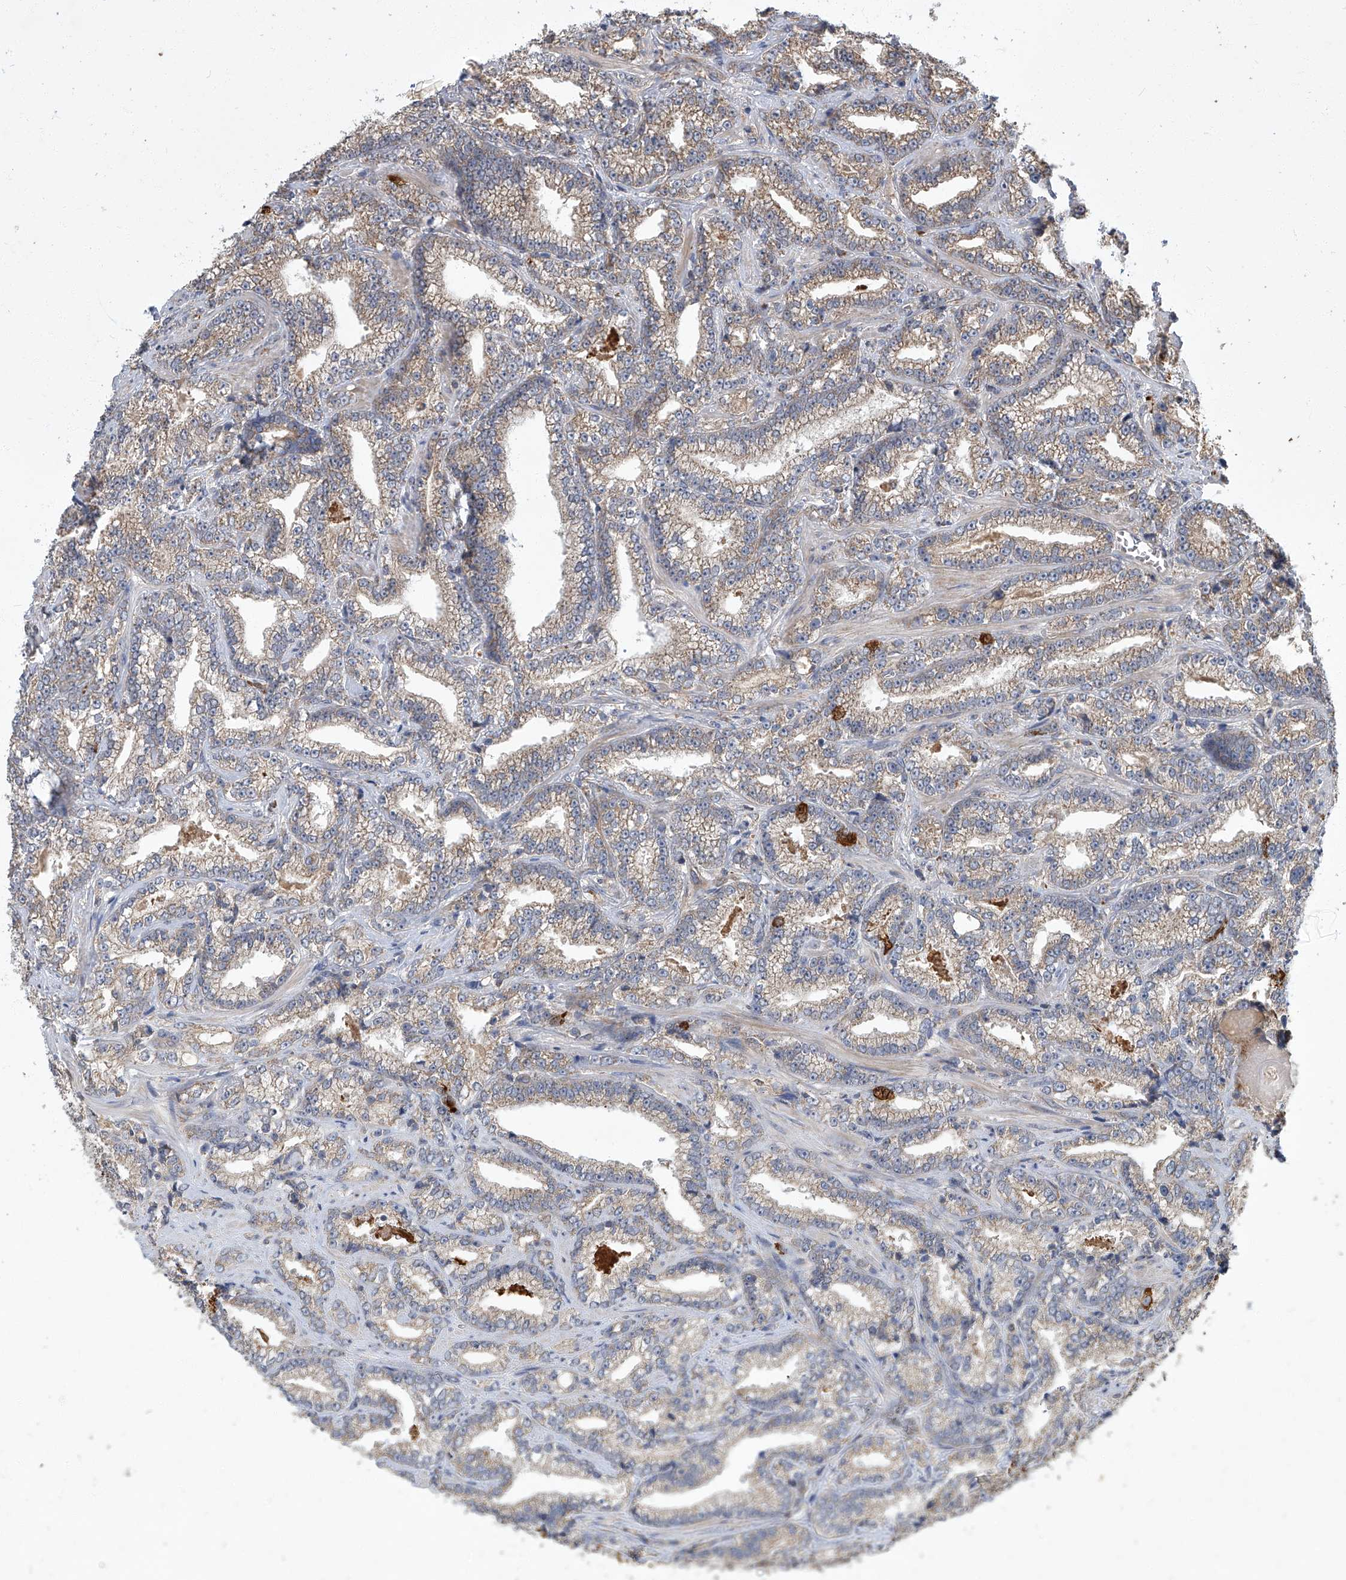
{"staining": {"intensity": "weak", "quantity": "25%-75%", "location": "cytoplasmic/membranous"}, "tissue": "prostate cancer", "cell_type": "Tumor cells", "image_type": "cancer", "snomed": [{"axis": "morphology", "description": "Adenocarcinoma, High grade"}, {"axis": "topography", "description": "Prostate and seminal vesicle, NOS"}], "caption": "Adenocarcinoma (high-grade) (prostate) tissue demonstrates weak cytoplasmic/membranous positivity in approximately 25%-75% of tumor cells (DAB (3,3'-diaminobenzidine) = brown stain, brightfield microscopy at high magnification).", "gene": "TNFRSF13B", "patient": {"sex": "male", "age": 67}}